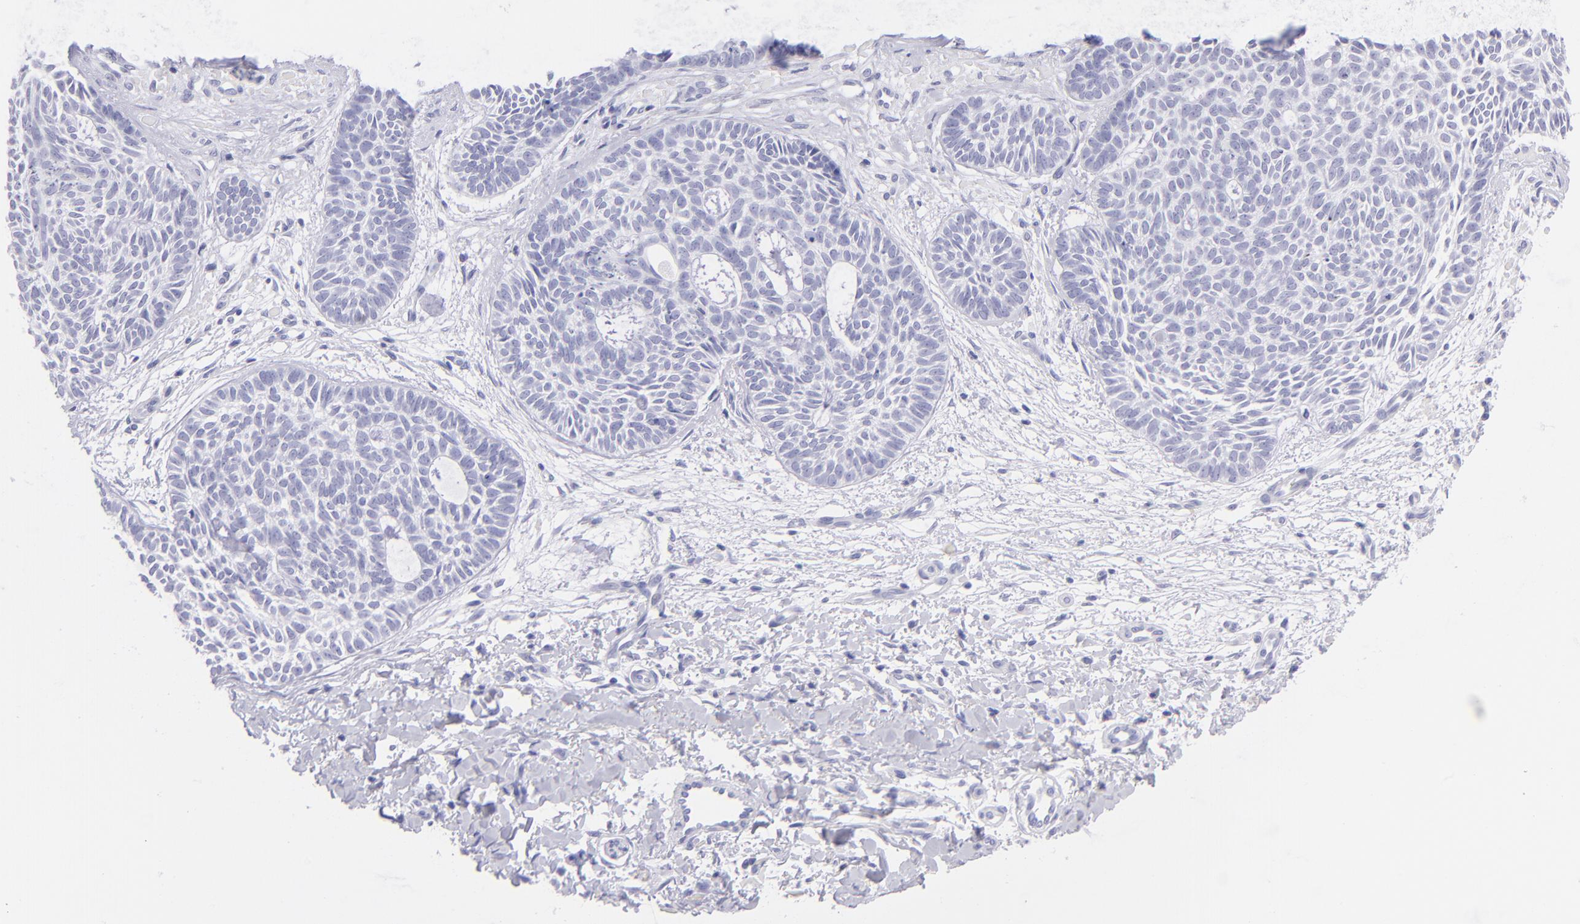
{"staining": {"intensity": "negative", "quantity": "none", "location": "none"}, "tissue": "skin cancer", "cell_type": "Tumor cells", "image_type": "cancer", "snomed": [{"axis": "morphology", "description": "Basal cell carcinoma"}, {"axis": "topography", "description": "Skin"}], "caption": "There is no significant expression in tumor cells of skin cancer. (DAB (3,3'-diaminobenzidine) immunohistochemistry (IHC), high magnification).", "gene": "CD72", "patient": {"sex": "male", "age": 75}}